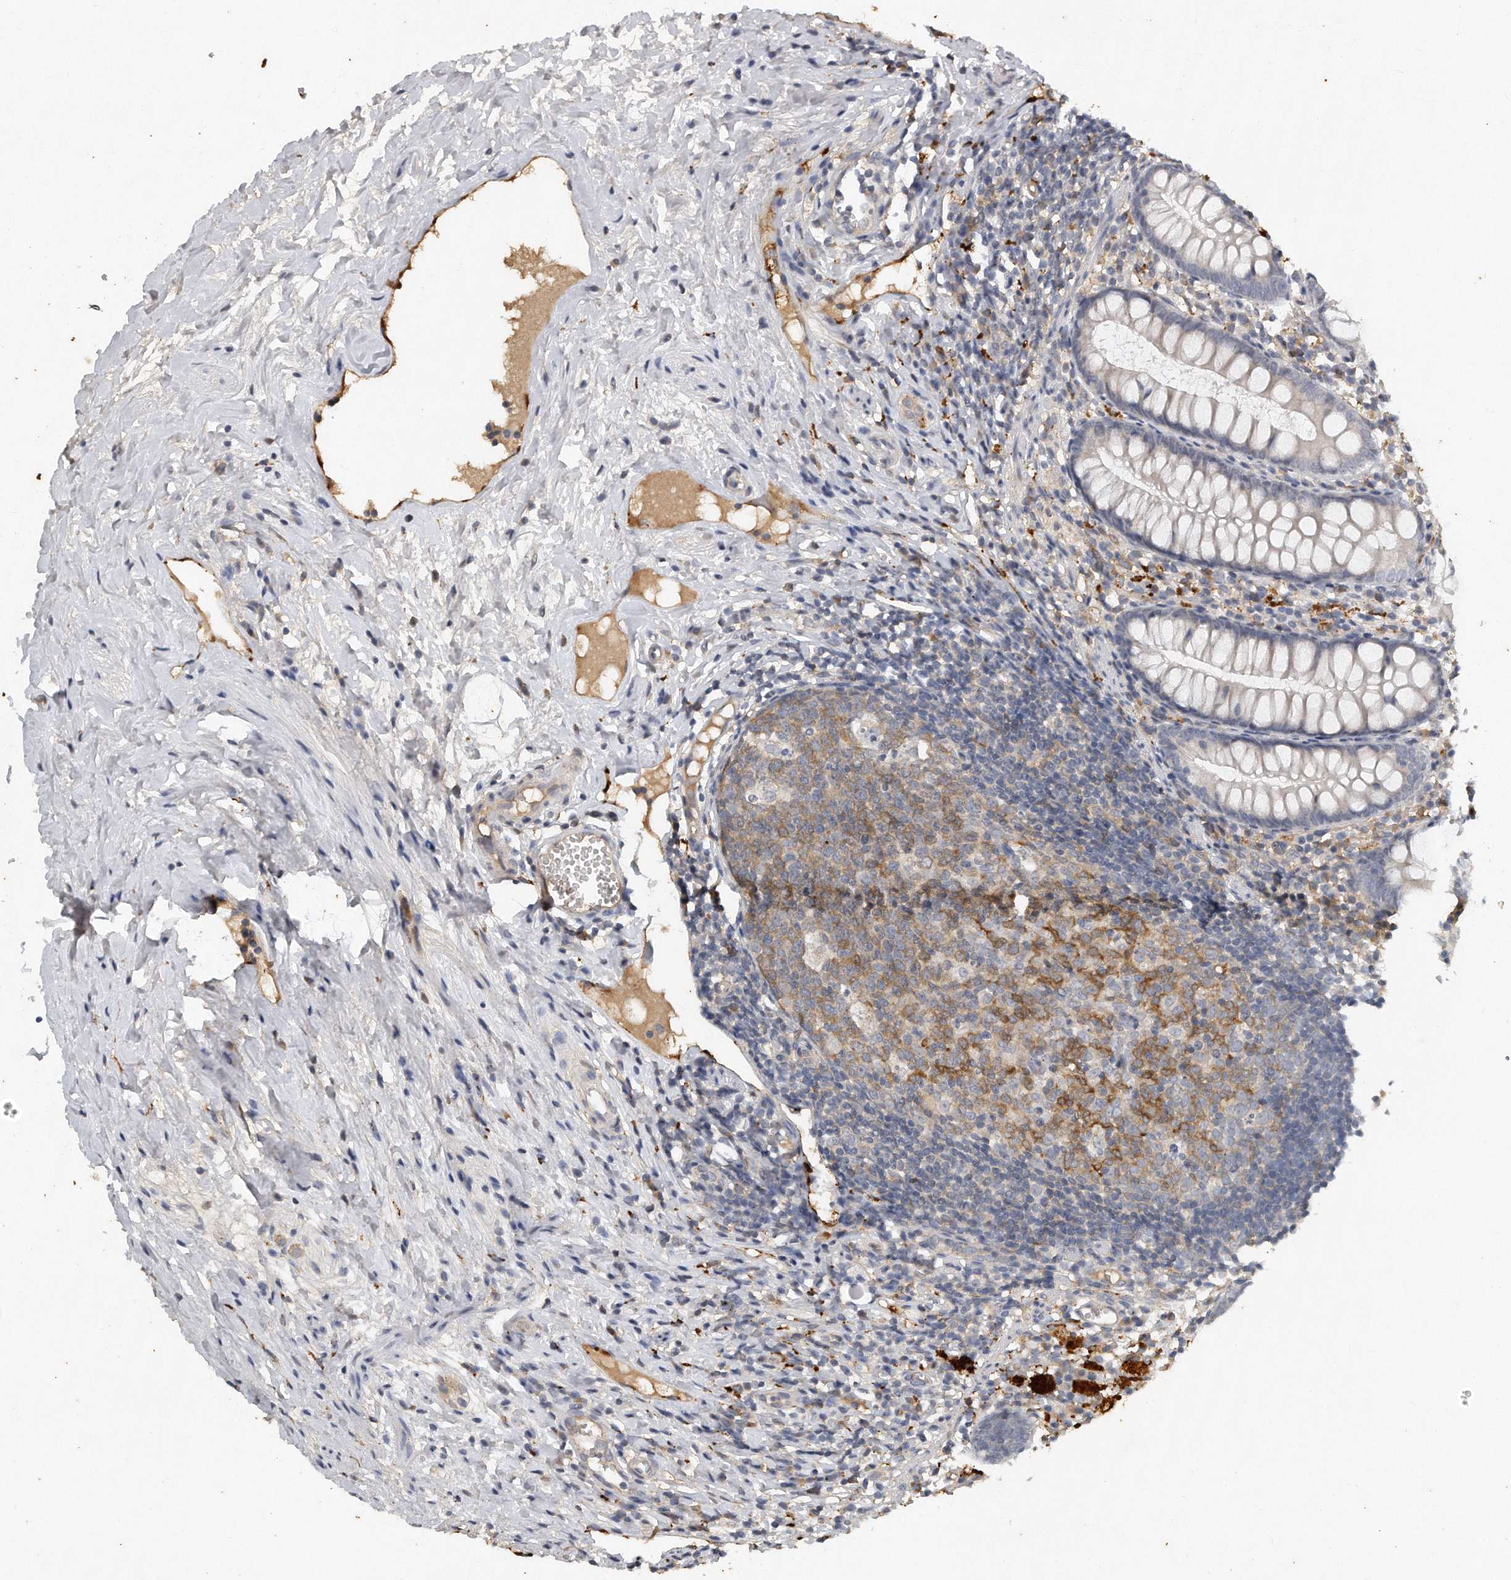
{"staining": {"intensity": "weak", "quantity": "<25%", "location": "cytoplasmic/membranous"}, "tissue": "appendix", "cell_type": "Glandular cells", "image_type": "normal", "snomed": [{"axis": "morphology", "description": "Normal tissue, NOS"}, {"axis": "topography", "description": "Appendix"}], "caption": "Appendix stained for a protein using immunohistochemistry exhibits no staining glandular cells.", "gene": "CAMK1", "patient": {"sex": "female", "age": 20}}